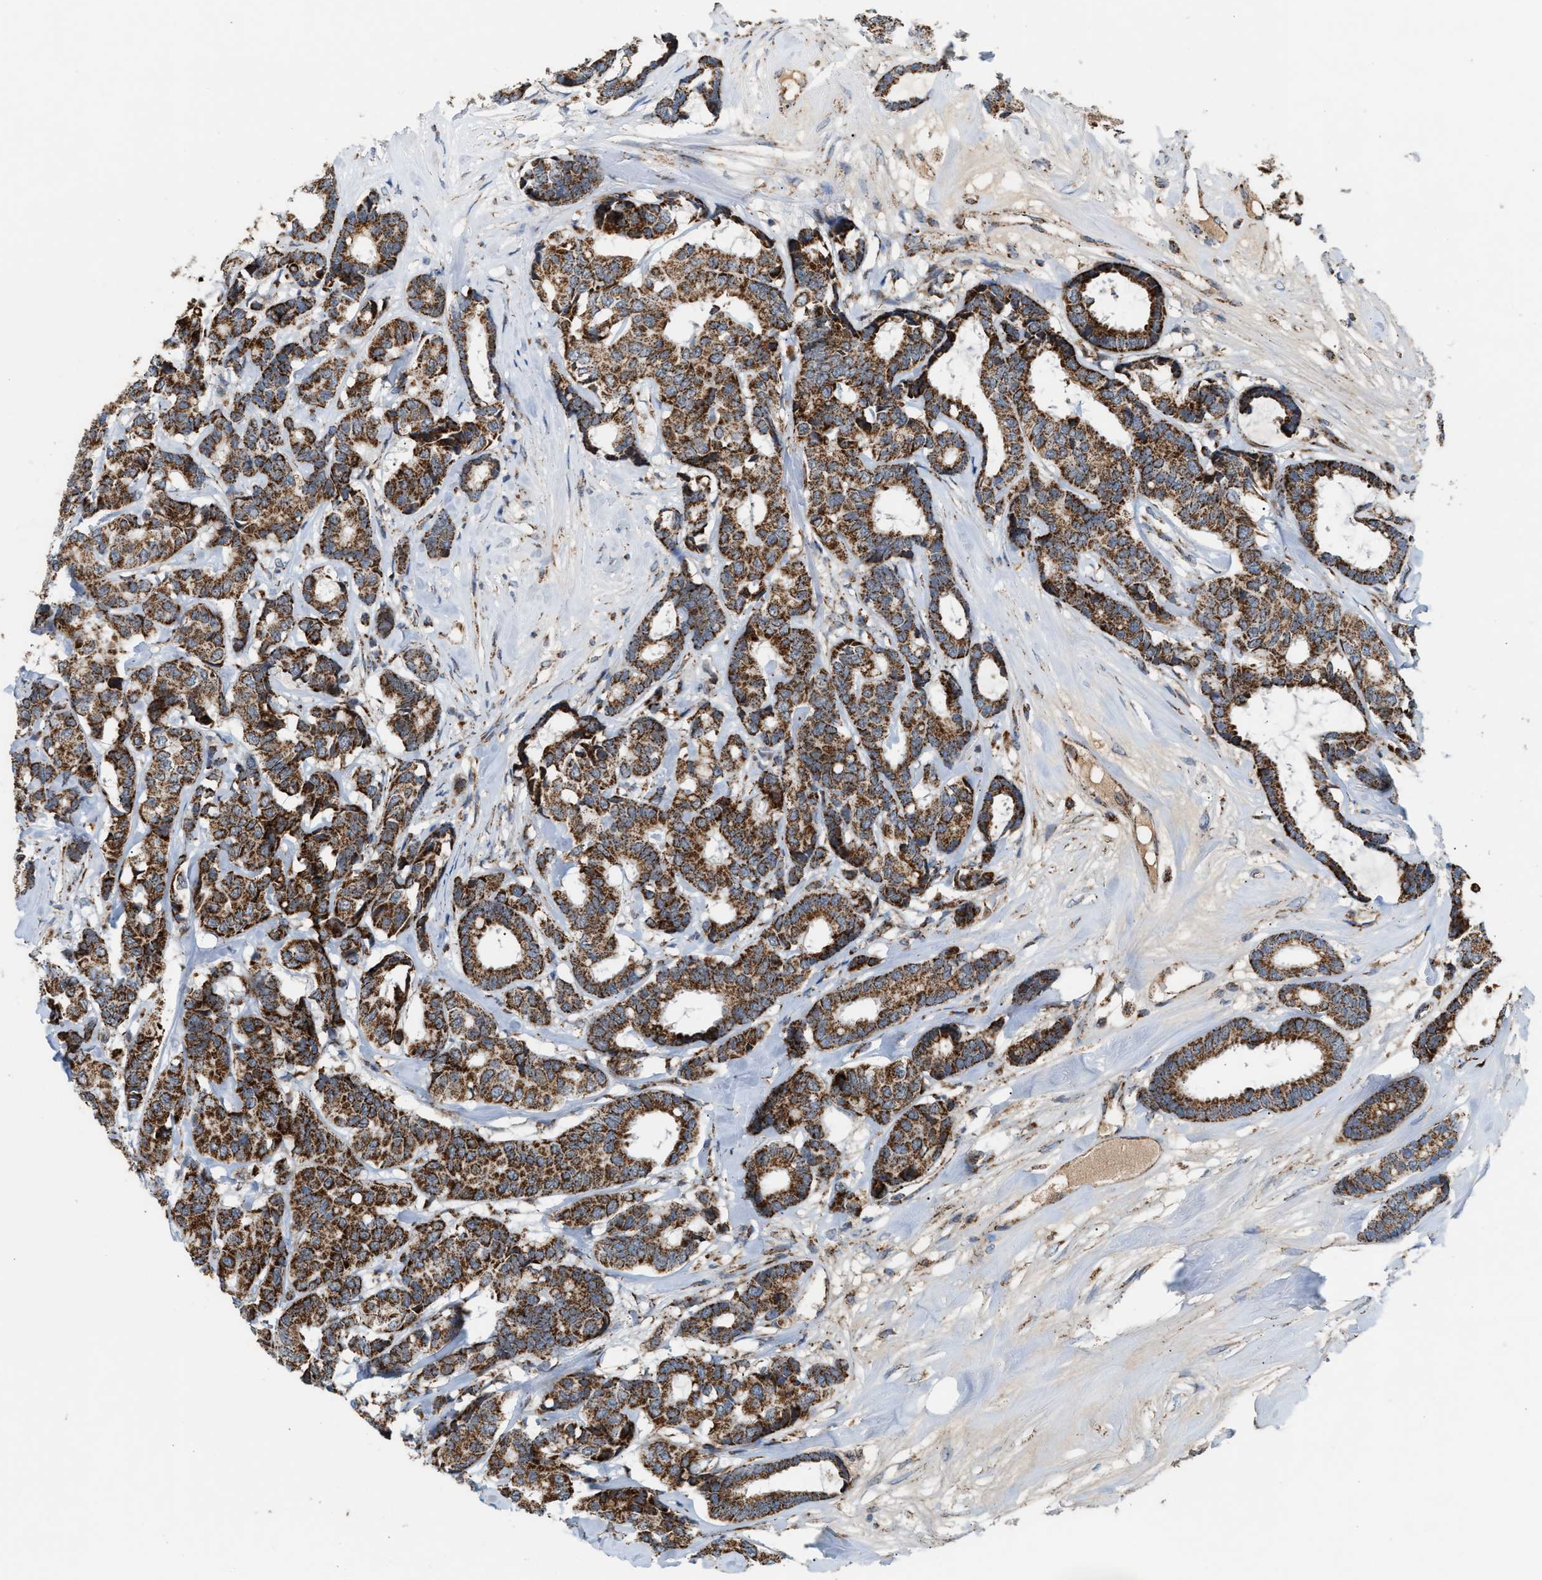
{"staining": {"intensity": "strong", "quantity": ">75%", "location": "cytoplasmic/membranous"}, "tissue": "breast cancer", "cell_type": "Tumor cells", "image_type": "cancer", "snomed": [{"axis": "morphology", "description": "Duct carcinoma"}, {"axis": "topography", "description": "Breast"}], "caption": "Breast cancer was stained to show a protein in brown. There is high levels of strong cytoplasmic/membranous positivity in approximately >75% of tumor cells. The protein of interest is stained brown, and the nuclei are stained in blue (DAB IHC with brightfield microscopy, high magnification).", "gene": "PMPCA", "patient": {"sex": "female", "age": 87}}